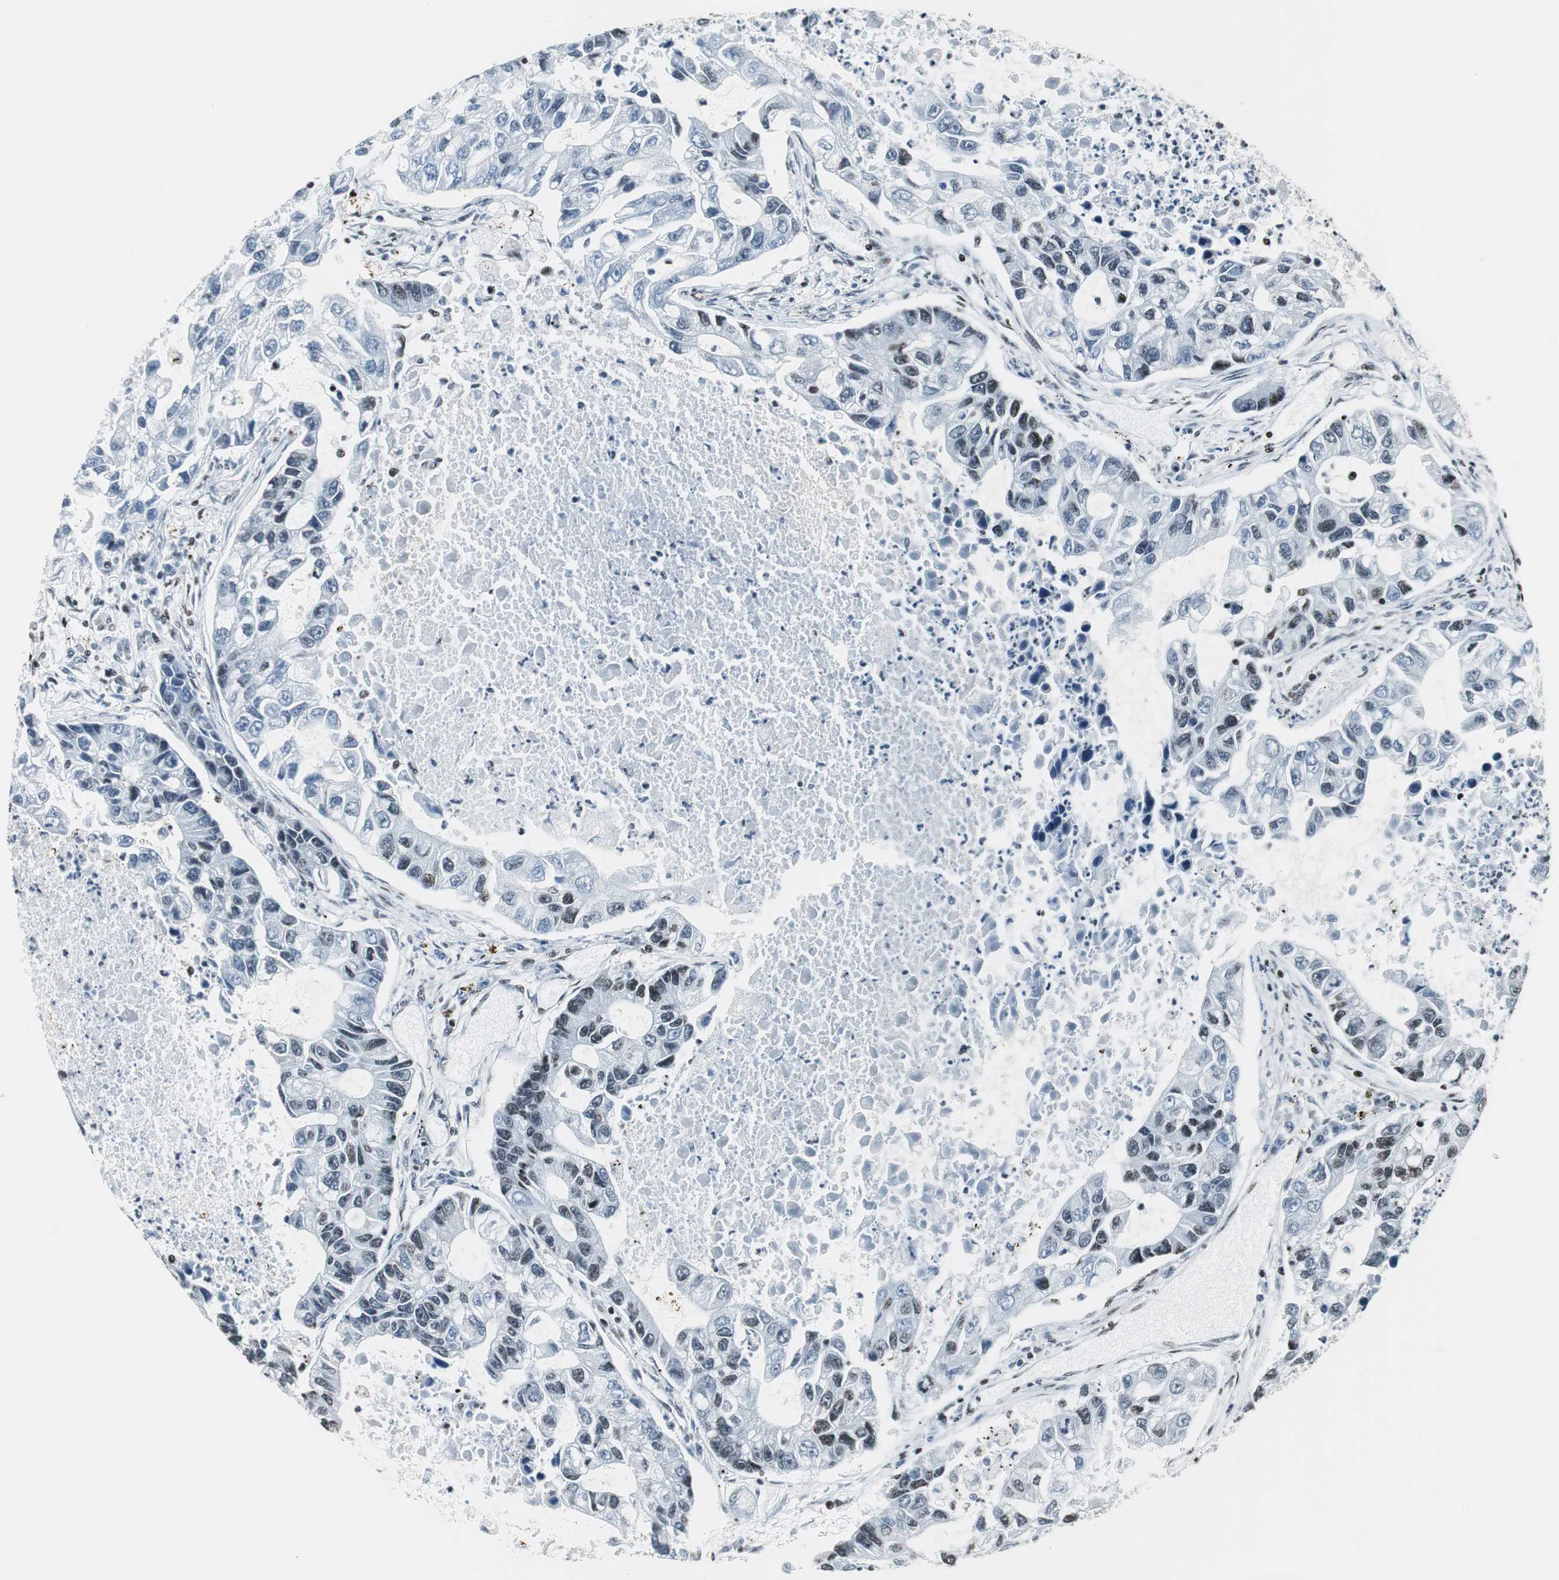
{"staining": {"intensity": "negative", "quantity": "none", "location": "none"}, "tissue": "lung cancer", "cell_type": "Tumor cells", "image_type": "cancer", "snomed": [{"axis": "morphology", "description": "Adenocarcinoma, NOS"}, {"axis": "topography", "description": "Lung"}], "caption": "This is a photomicrograph of immunohistochemistry staining of lung cancer, which shows no staining in tumor cells. (DAB (3,3'-diaminobenzidine) immunohistochemistry visualized using brightfield microscopy, high magnification).", "gene": "RBBP4", "patient": {"sex": "female", "age": 51}}